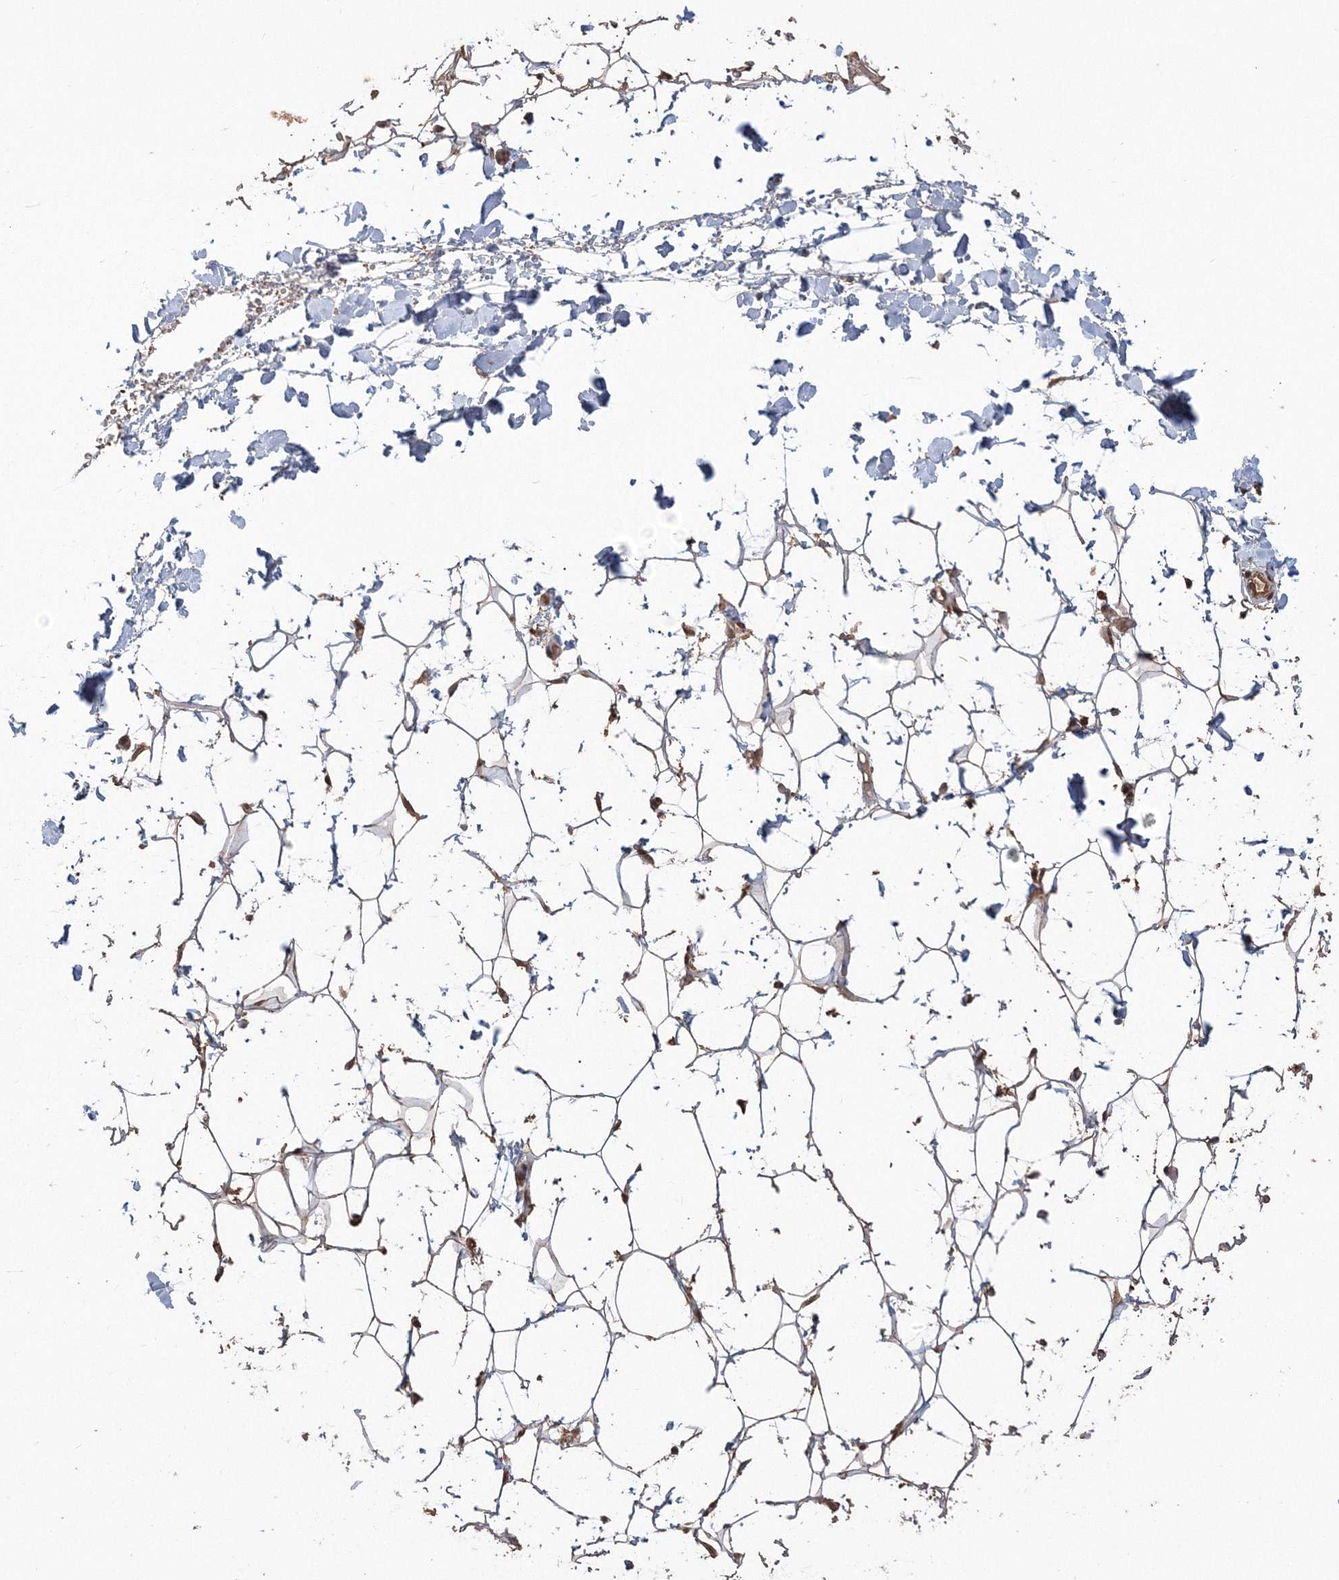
{"staining": {"intensity": "moderate", "quantity": "25%-75%", "location": "cytoplasmic/membranous"}, "tissue": "adipose tissue", "cell_type": "Adipocytes", "image_type": "normal", "snomed": [{"axis": "morphology", "description": "Normal tissue, NOS"}, {"axis": "topography", "description": "Breast"}], "caption": "There is medium levels of moderate cytoplasmic/membranous expression in adipocytes of normal adipose tissue, as demonstrated by immunohistochemical staining (brown color).", "gene": "CCDC122", "patient": {"sex": "female", "age": 26}}